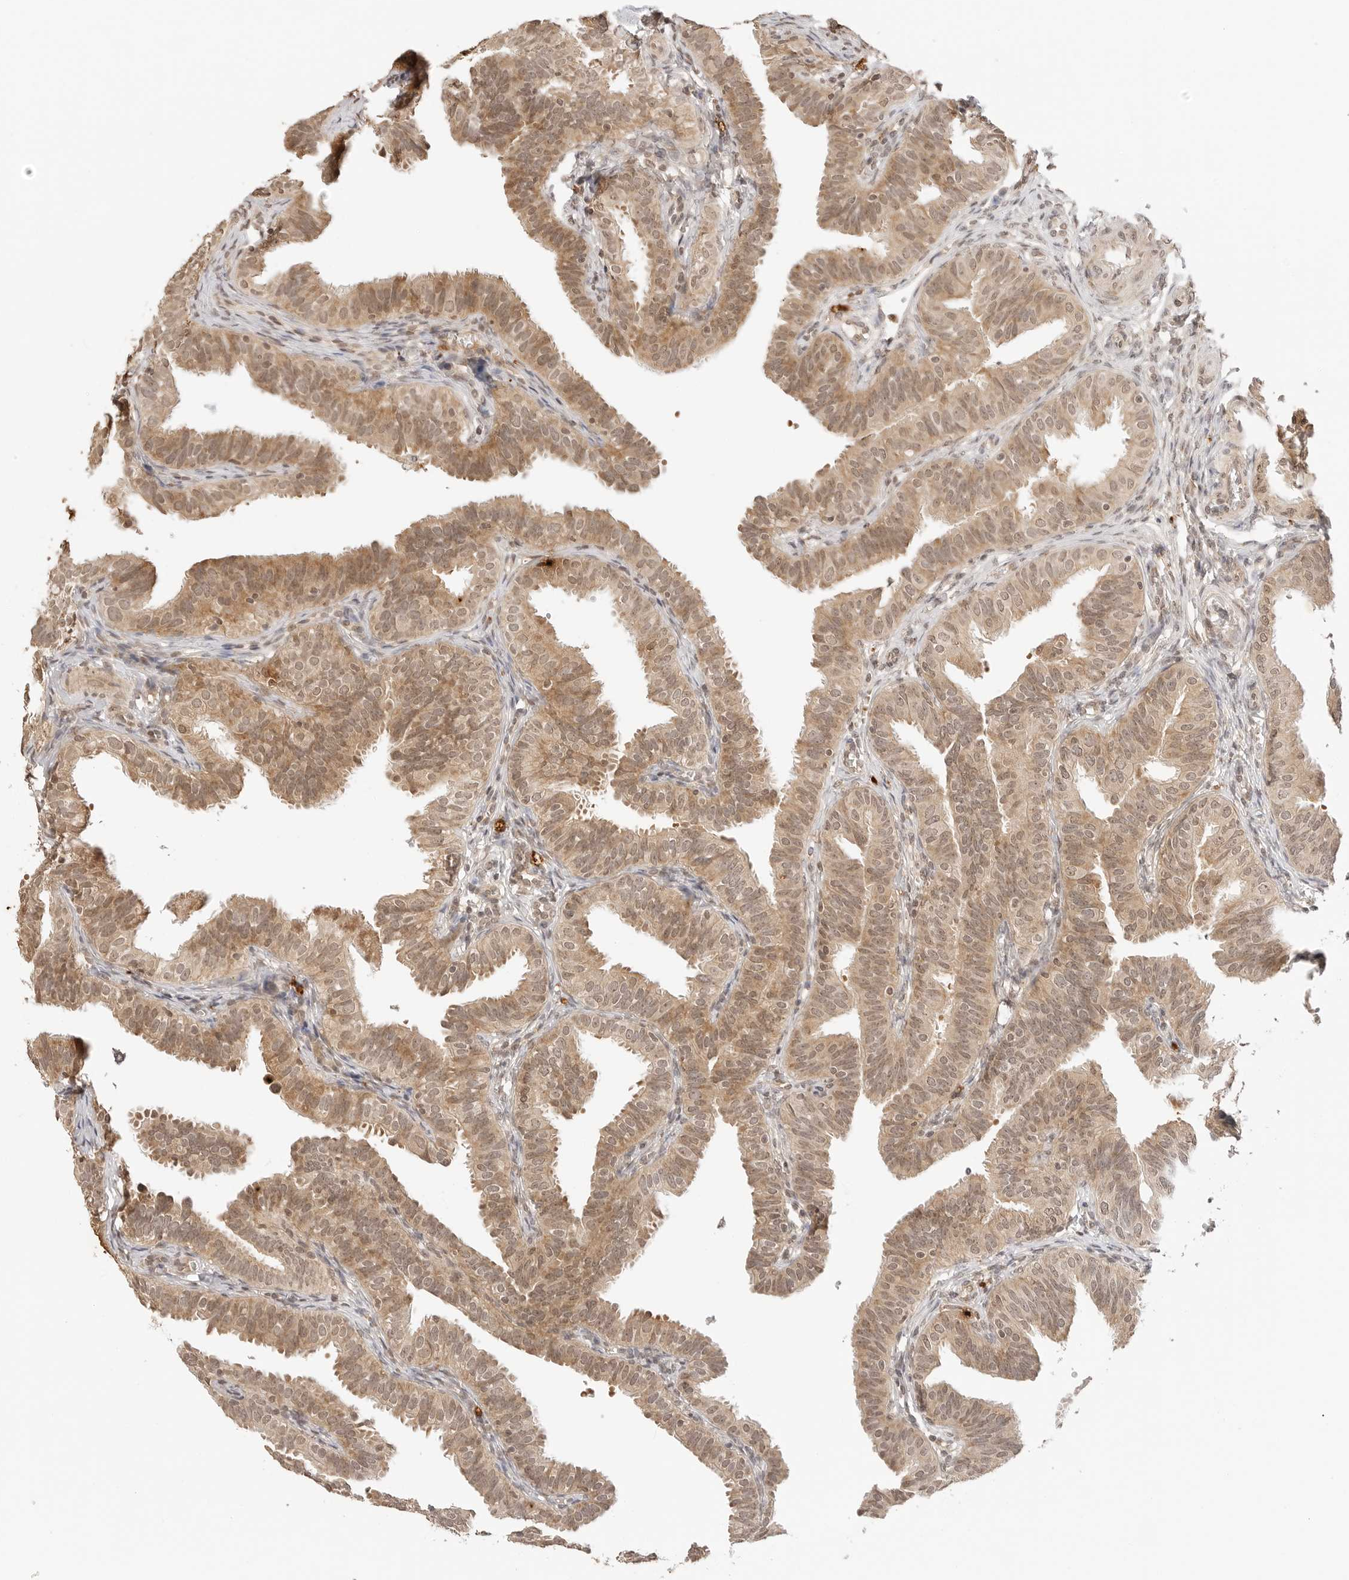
{"staining": {"intensity": "moderate", "quantity": ">75%", "location": "cytoplasmic/membranous,nuclear"}, "tissue": "fallopian tube", "cell_type": "Glandular cells", "image_type": "normal", "snomed": [{"axis": "morphology", "description": "Normal tissue, NOS"}, {"axis": "topography", "description": "Fallopian tube"}], "caption": "A brown stain shows moderate cytoplasmic/membranous,nuclear expression of a protein in glandular cells of unremarkable human fallopian tube.", "gene": "GPR34", "patient": {"sex": "female", "age": 35}}